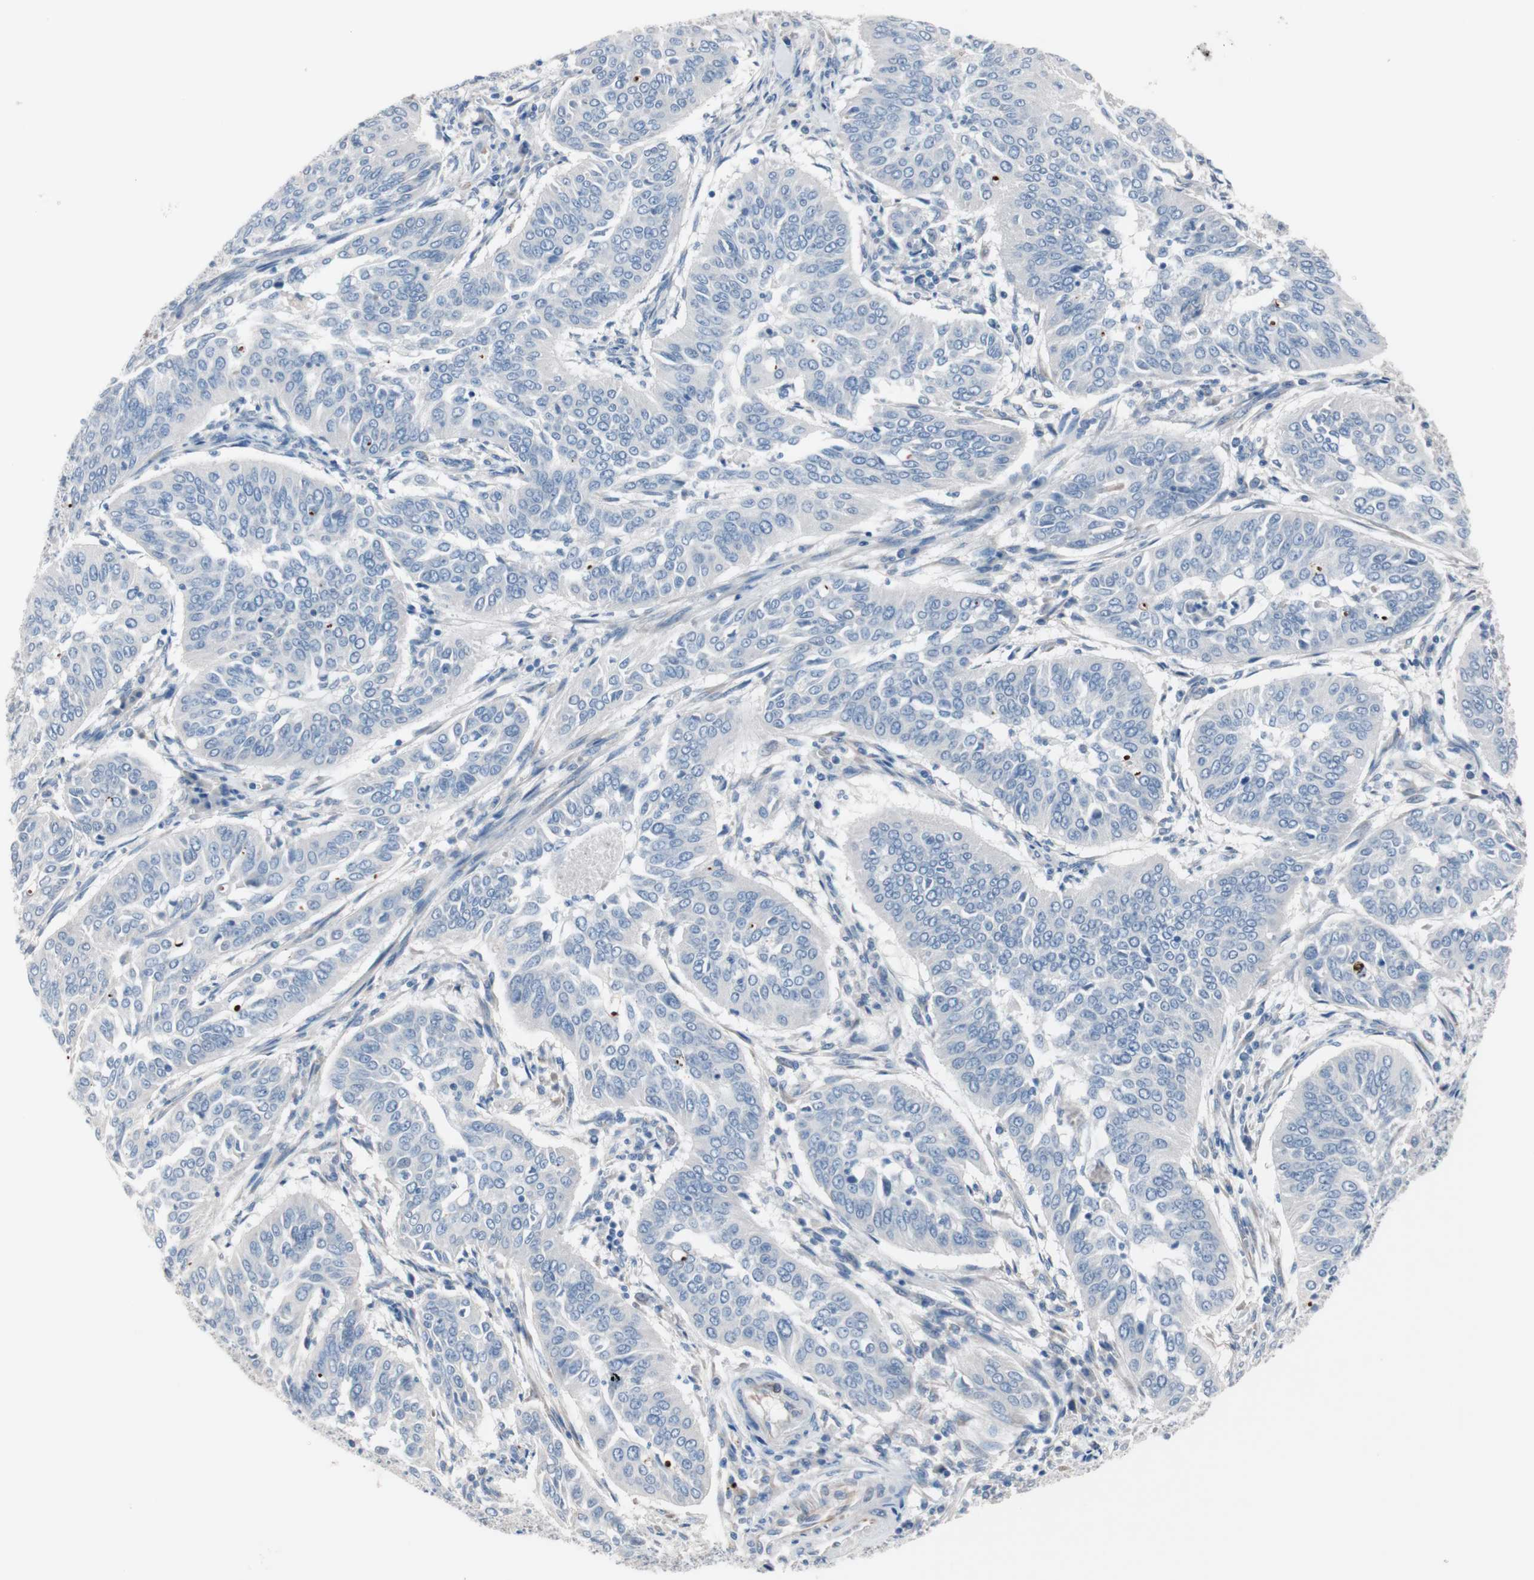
{"staining": {"intensity": "negative", "quantity": "none", "location": "none"}, "tissue": "cervical cancer", "cell_type": "Tumor cells", "image_type": "cancer", "snomed": [{"axis": "morphology", "description": "Normal tissue, NOS"}, {"axis": "morphology", "description": "Squamous cell carcinoma, NOS"}, {"axis": "topography", "description": "Cervix"}], "caption": "A micrograph of cervical cancer stained for a protein displays no brown staining in tumor cells.", "gene": "ULBP1", "patient": {"sex": "female", "age": 39}}